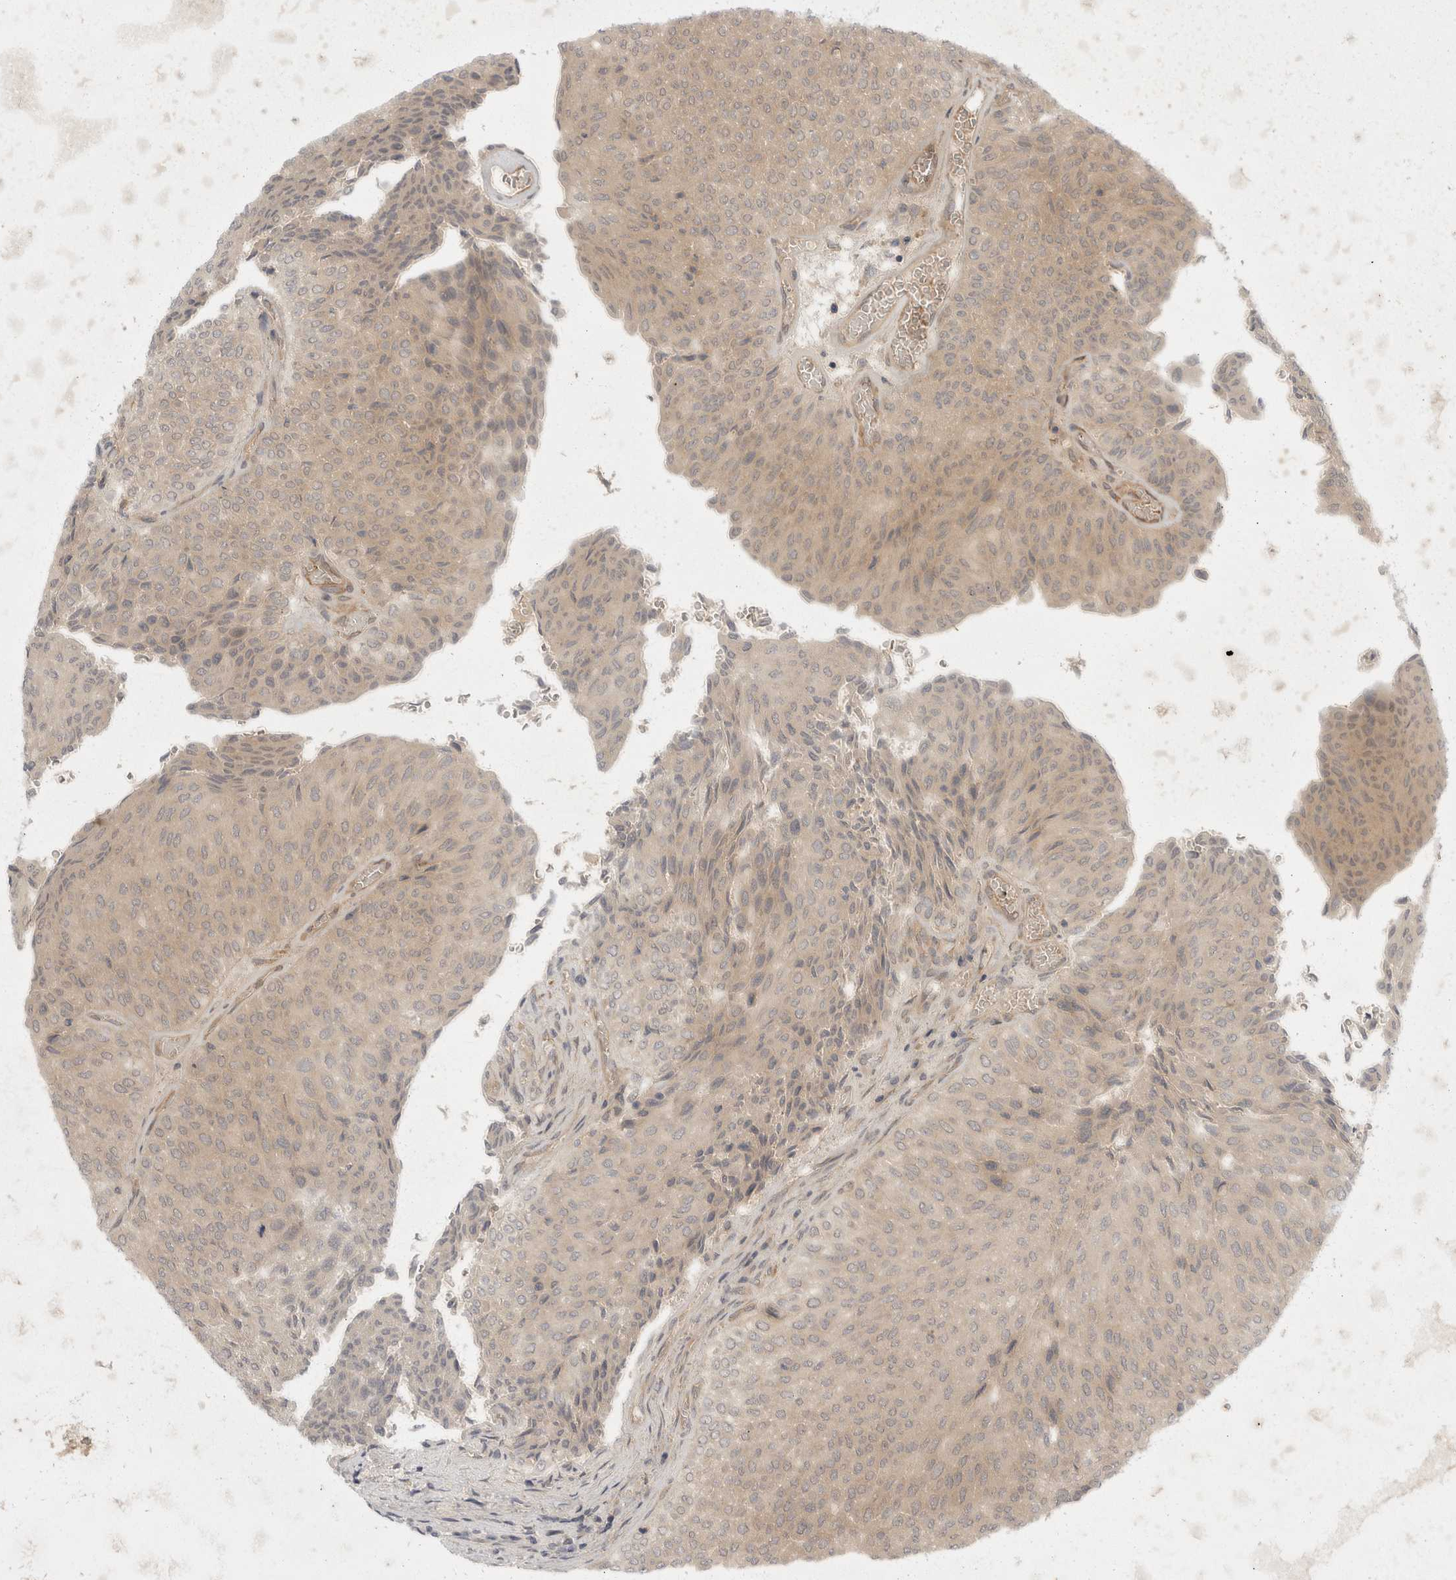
{"staining": {"intensity": "weak", "quantity": "25%-75%", "location": "cytoplasmic/membranous"}, "tissue": "urothelial cancer", "cell_type": "Tumor cells", "image_type": "cancer", "snomed": [{"axis": "morphology", "description": "Urothelial carcinoma, Low grade"}, {"axis": "topography", "description": "Urinary bladder"}], "caption": "High-magnification brightfield microscopy of urothelial carcinoma (low-grade) stained with DAB (3,3'-diaminobenzidine) (brown) and counterstained with hematoxylin (blue). tumor cells exhibit weak cytoplasmic/membranous positivity is seen in about25%-75% of cells. (DAB IHC, brown staining for protein, blue staining for nuclei).", "gene": "EIF4G3", "patient": {"sex": "male", "age": 78}}